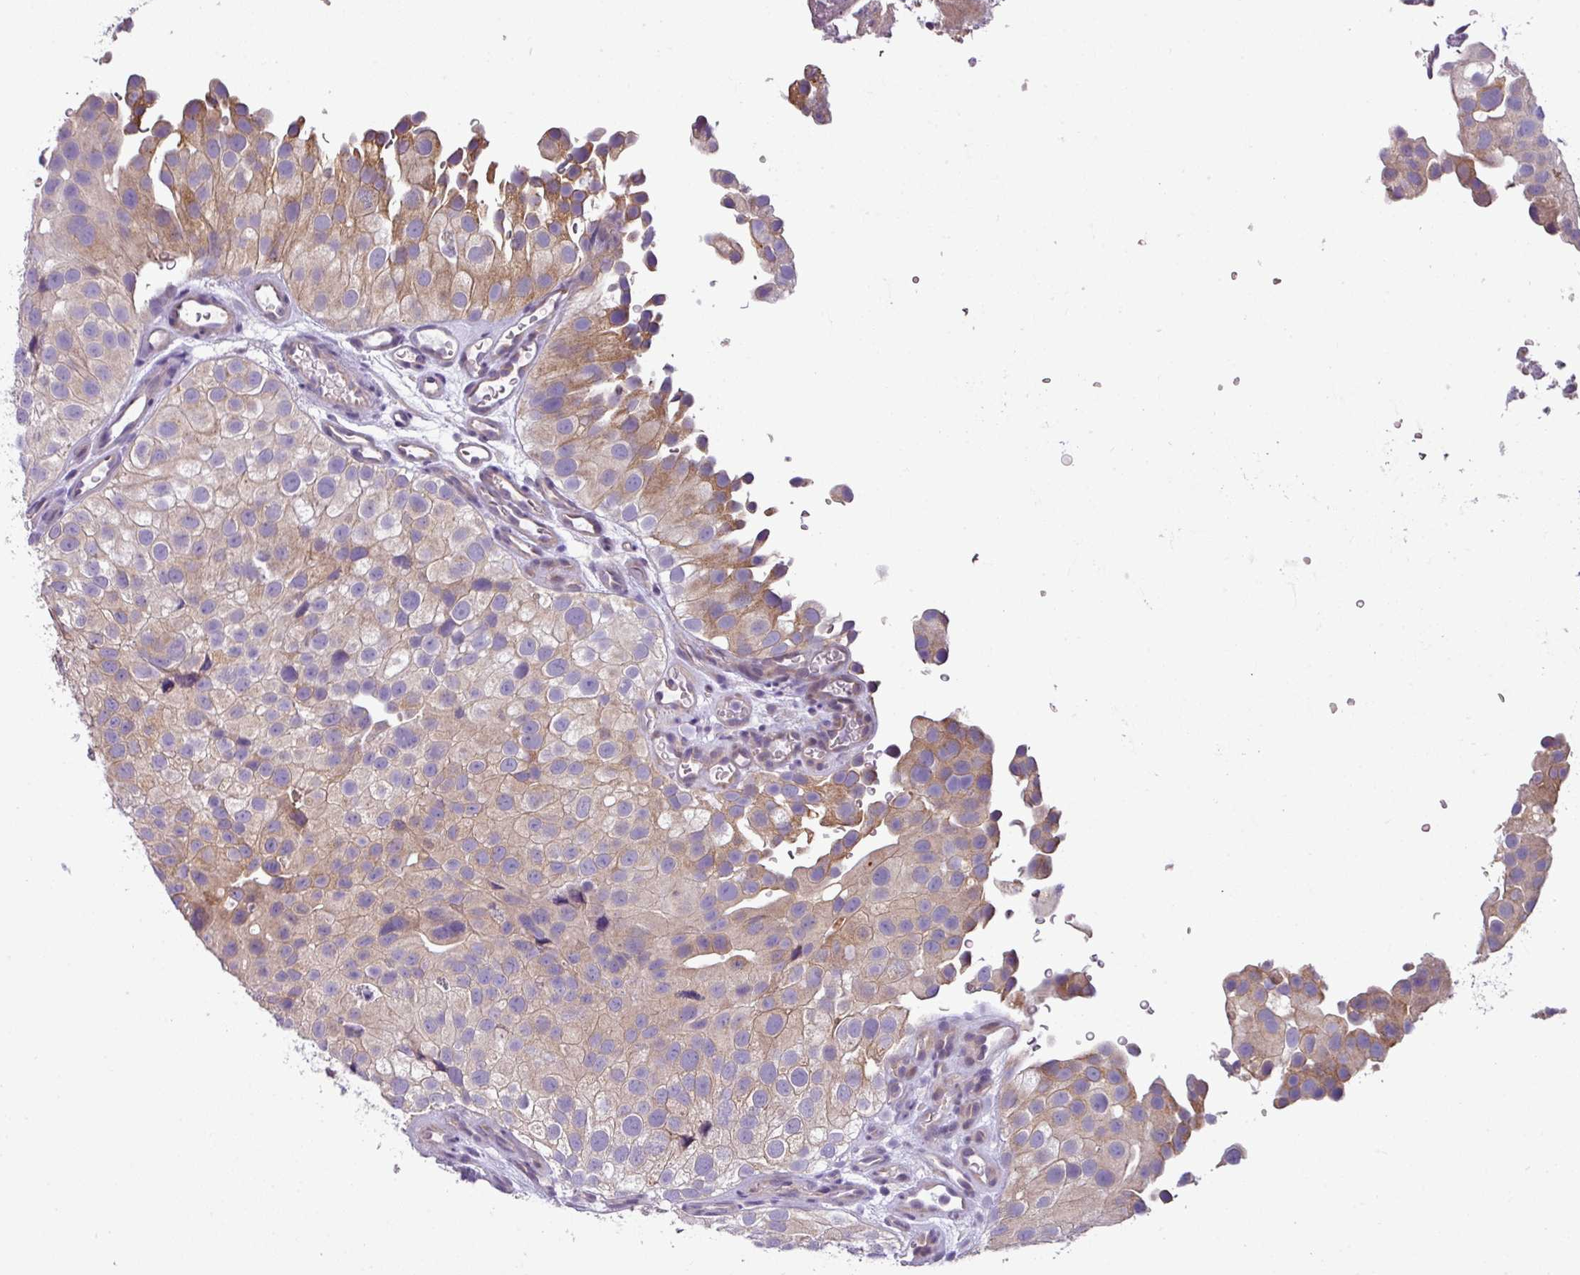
{"staining": {"intensity": "moderate", "quantity": ">75%", "location": "cytoplasmic/membranous"}, "tissue": "urothelial cancer", "cell_type": "Tumor cells", "image_type": "cancer", "snomed": [{"axis": "morphology", "description": "Urothelial carcinoma, Low grade"}, {"axis": "topography", "description": "Urinary bladder"}], "caption": "Brown immunohistochemical staining in urothelial cancer demonstrates moderate cytoplasmic/membranous positivity in about >75% of tumor cells.", "gene": "TOR1AIP2", "patient": {"sex": "male", "age": 78}}